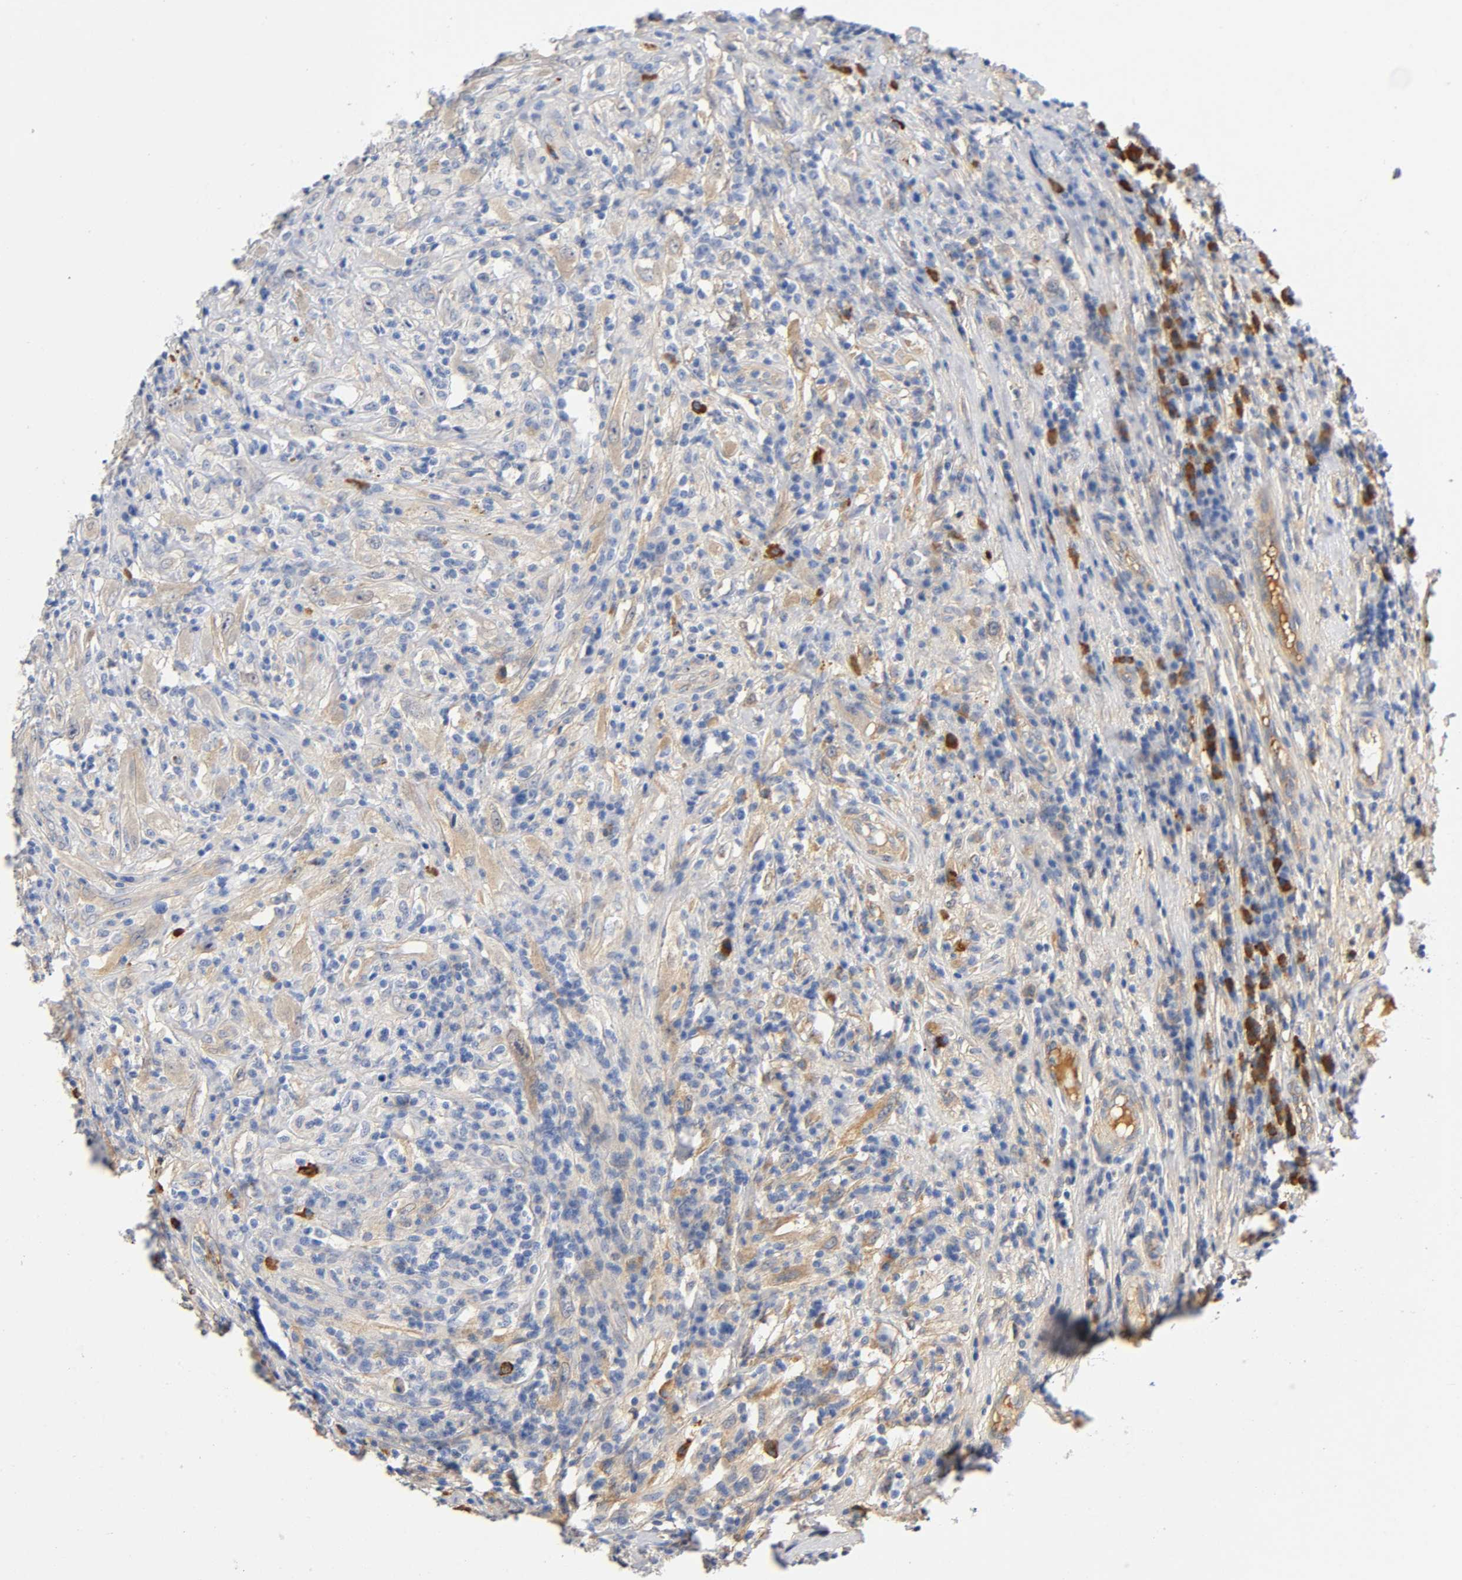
{"staining": {"intensity": "weak", "quantity": "25%-75%", "location": "cytoplasmic/membranous"}, "tissue": "testis cancer", "cell_type": "Tumor cells", "image_type": "cancer", "snomed": [{"axis": "morphology", "description": "Necrosis, NOS"}, {"axis": "morphology", "description": "Carcinoma, Embryonal, NOS"}, {"axis": "topography", "description": "Testis"}], "caption": "This micrograph demonstrates IHC staining of embryonal carcinoma (testis), with low weak cytoplasmic/membranous expression in approximately 25%-75% of tumor cells.", "gene": "TNC", "patient": {"sex": "male", "age": 19}}